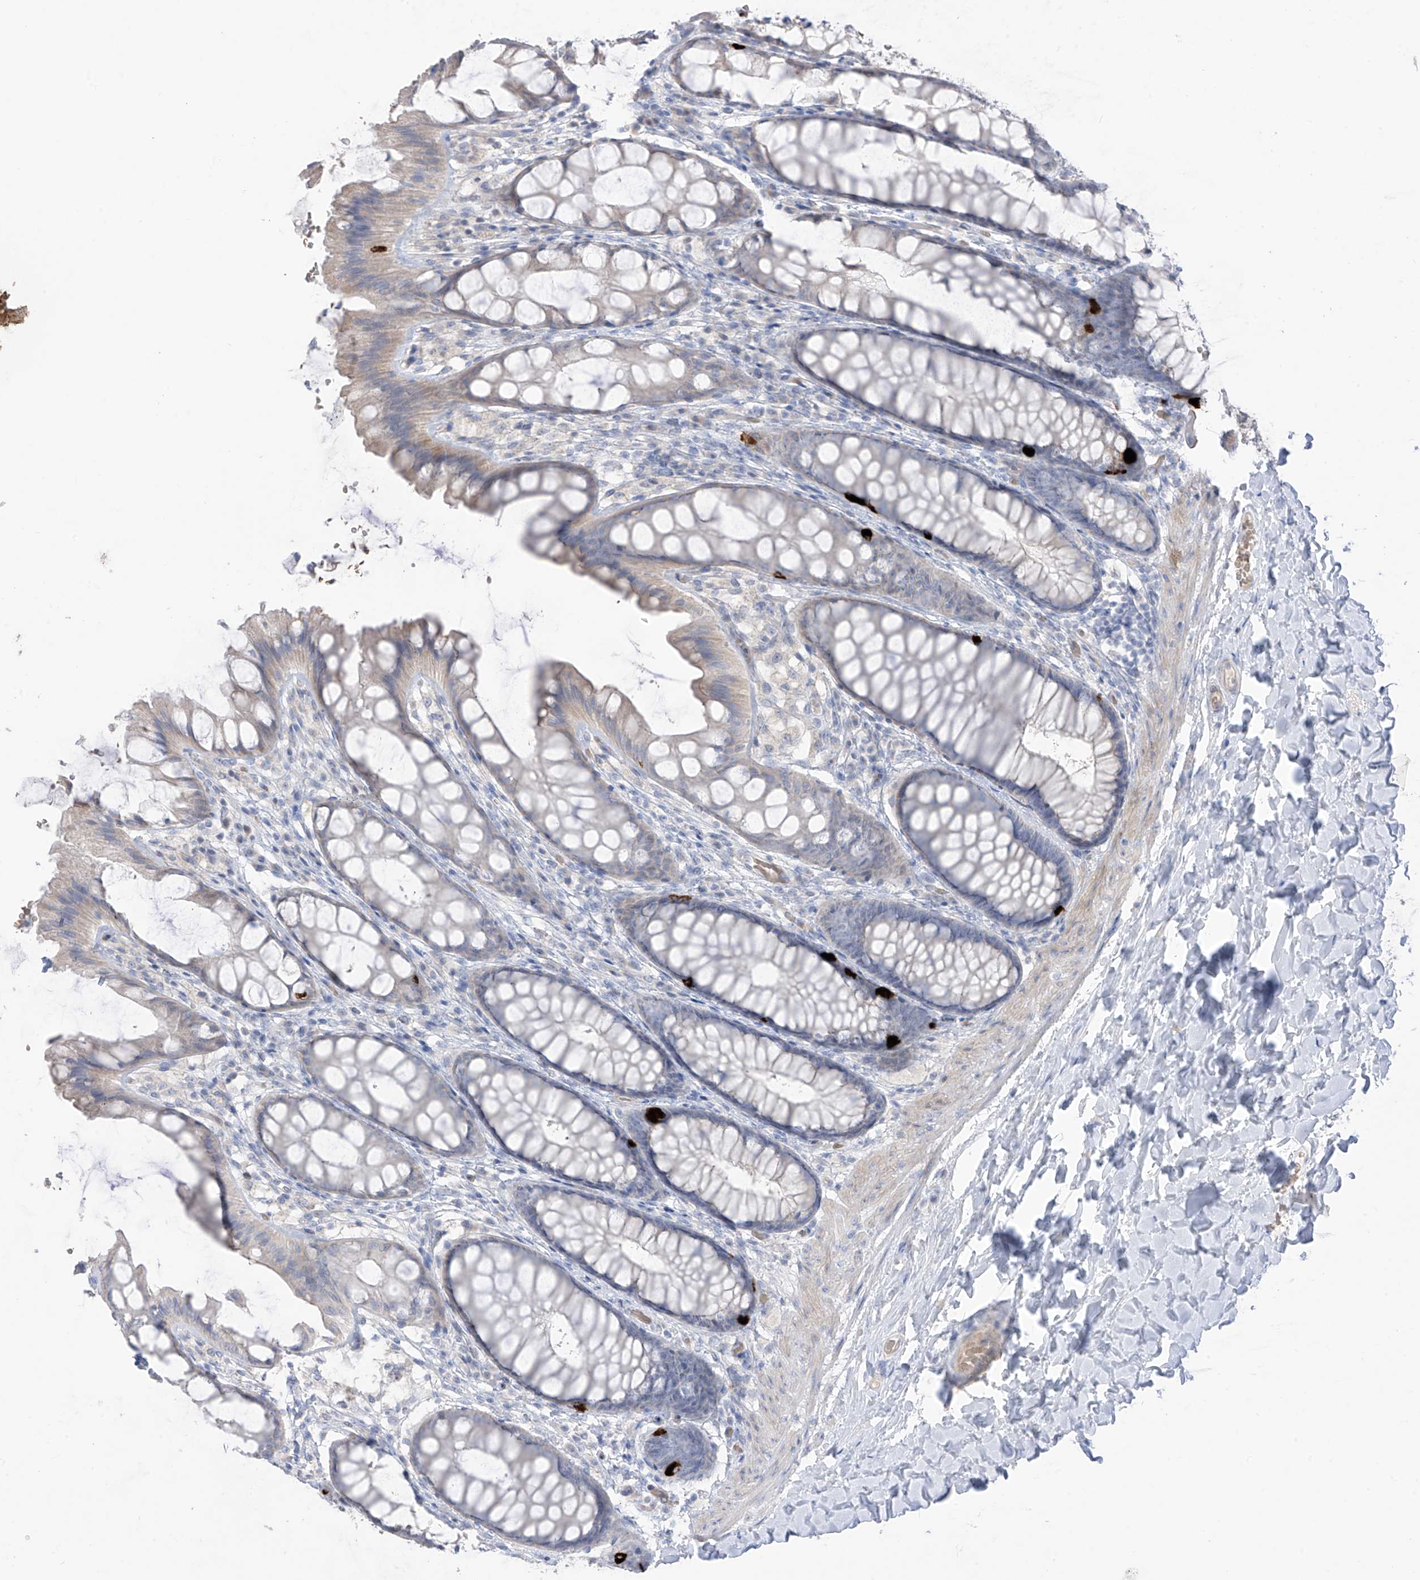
{"staining": {"intensity": "negative", "quantity": "none", "location": "none"}, "tissue": "colon", "cell_type": "Endothelial cells", "image_type": "normal", "snomed": [{"axis": "morphology", "description": "Normal tissue, NOS"}, {"axis": "topography", "description": "Colon"}], "caption": "Immunohistochemistry image of benign colon: colon stained with DAB demonstrates no significant protein positivity in endothelial cells. The staining is performed using DAB (3,3'-diaminobenzidine) brown chromogen with nuclei counter-stained in using hematoxylin.", "gene": "ASPRV1", "patient": {"sex": "male", "age": 47}}